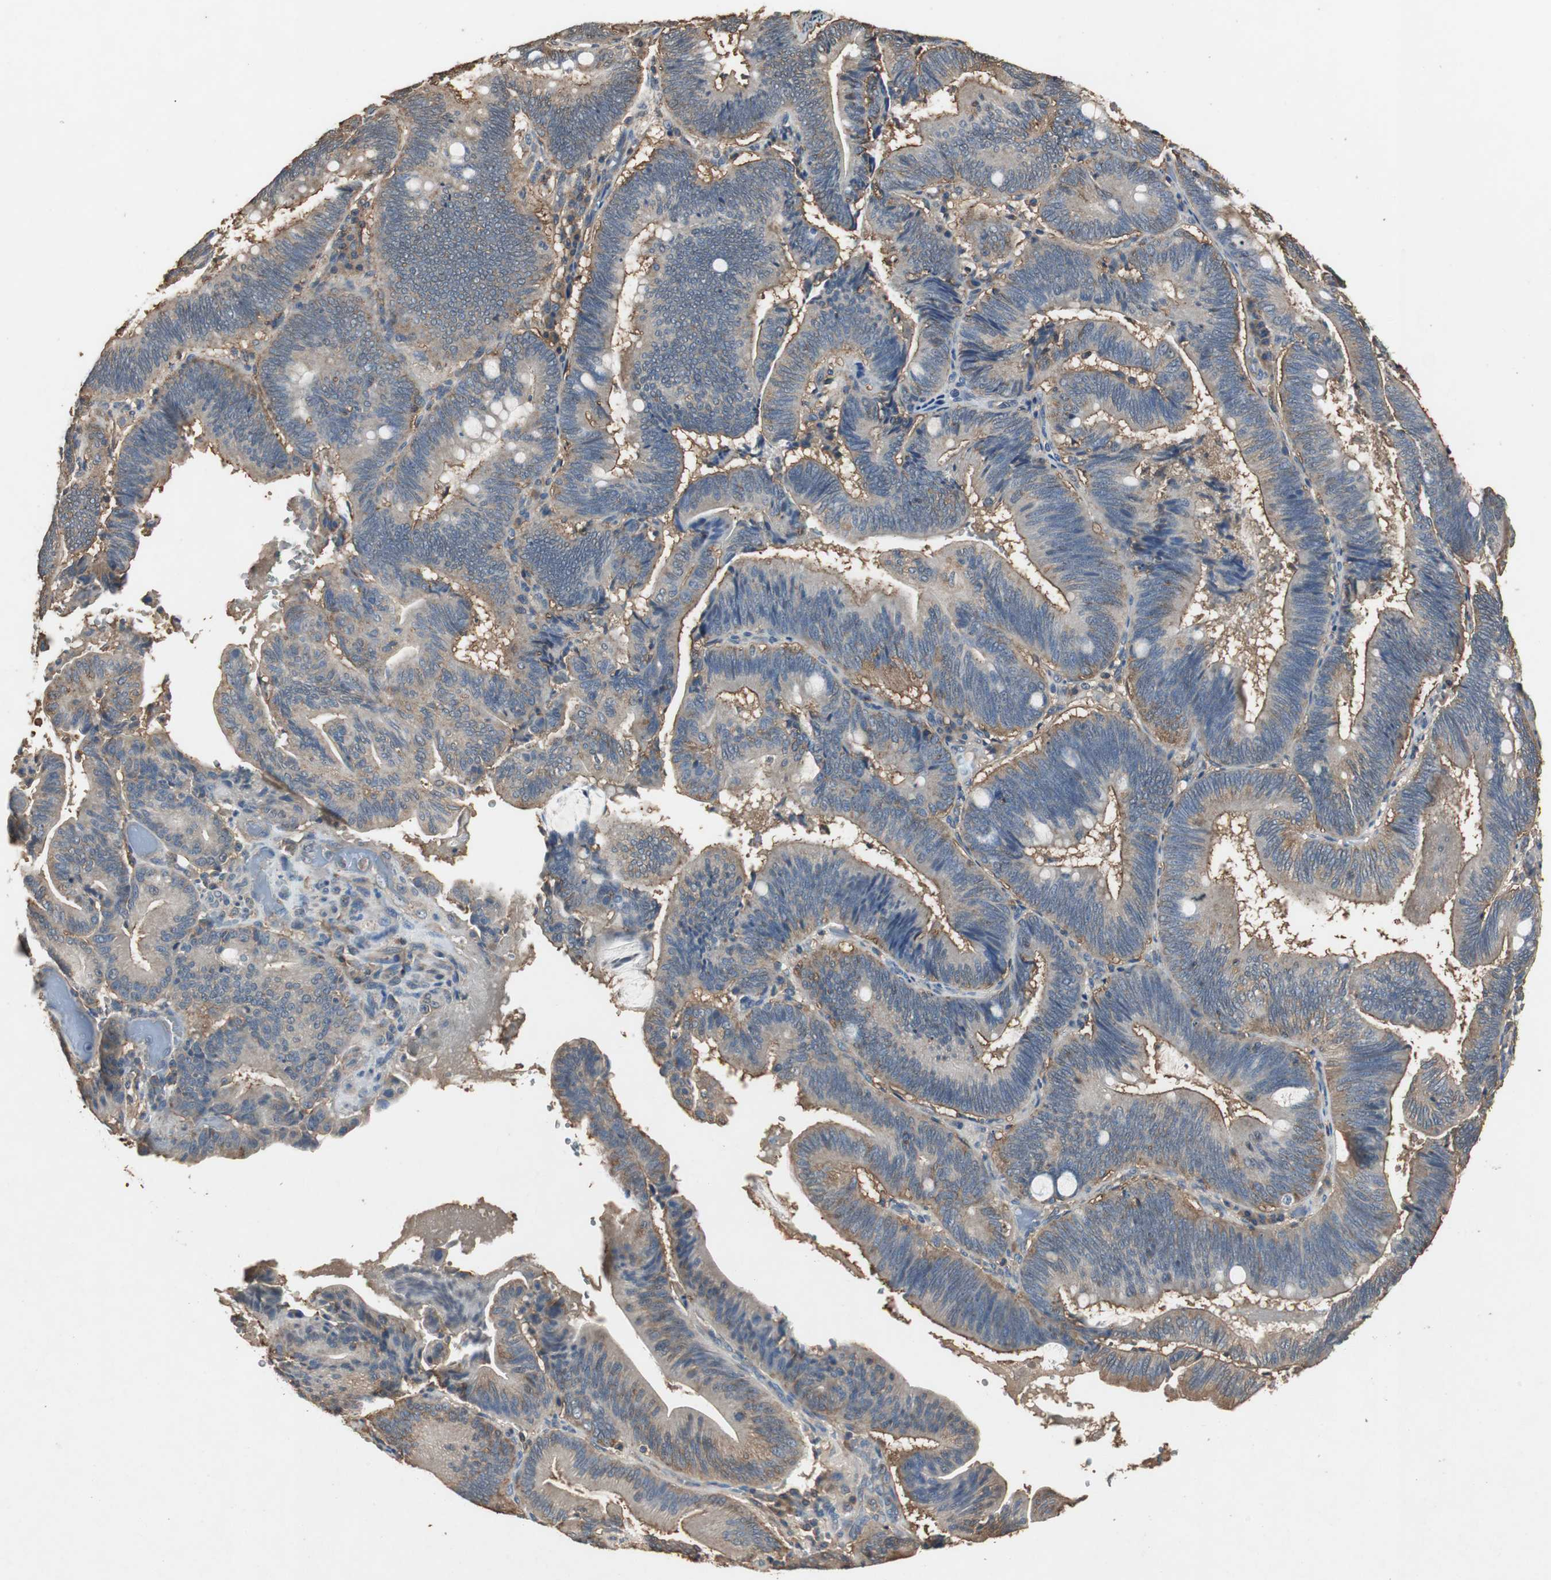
{"staining": {"intensity": "moderate", "quantity": ">75%", "location": "cytoplasmic/membranous"}, "tissue": "pancreatic cancer", "cell_type": "Tumor cells", "image_type": "cancer", "snomed": [{"axis": "morphology", "description": "Adenocarcinoma, NOS"}, {"axis": "topography", "description": "Pancreas"}], "caption": "Immunohistochemistry photomicrograph of neoplastic tissue: pancreatic adenocarcinoma stained using immunohistochemistry (IHC) demonstrates medium levels of moderate protein expression localized specifically in the cytoplasmic/membranous of tumor cells, appearing as a cytoplasmic/membranous brown color.", "gene": "TNFRSF14", "patient": {"sex": "male", "age": 82}}